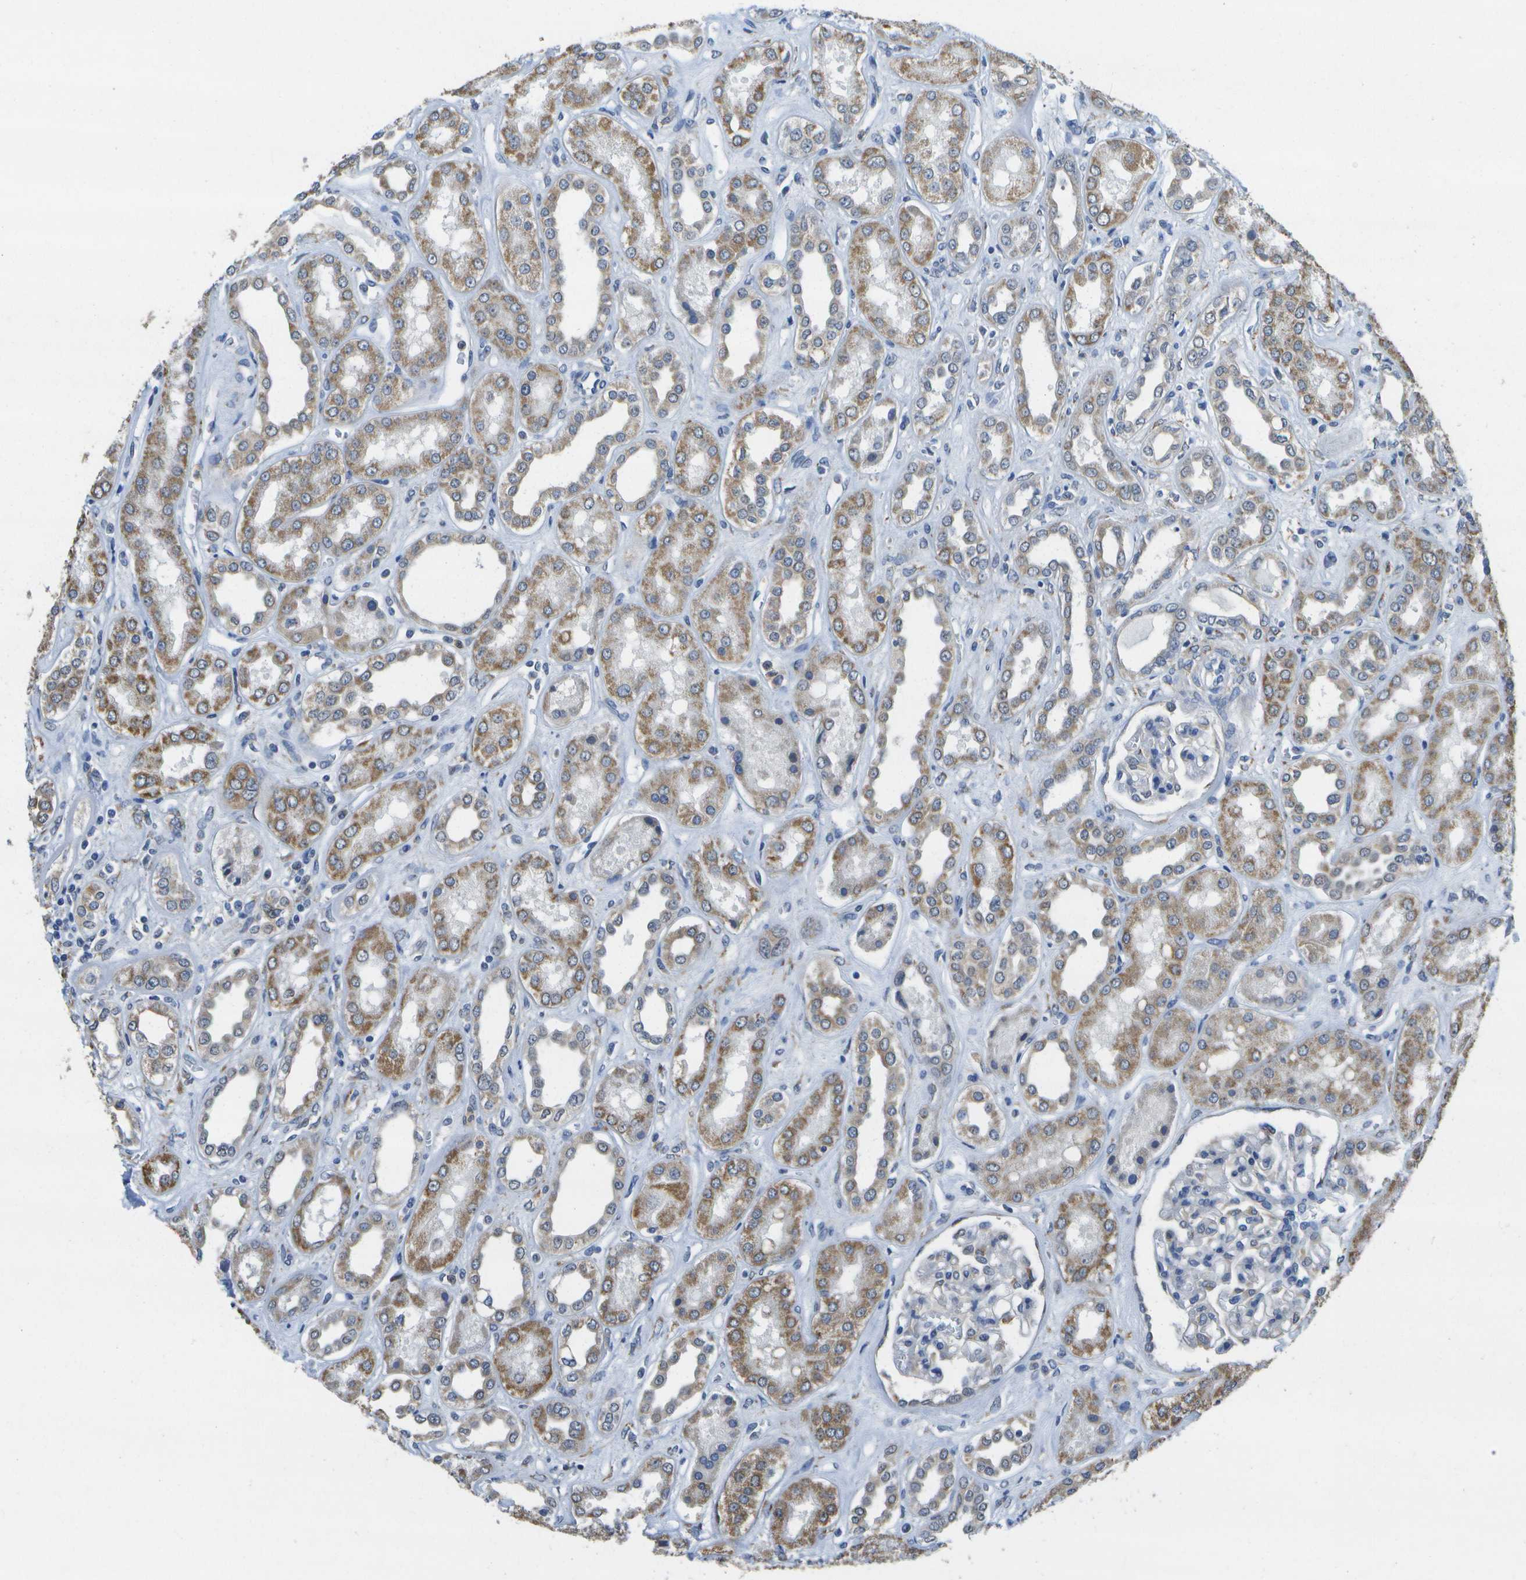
{"staining": {"intensity": "moderate", "quantity": "<25%", "location": "cytoplasmic/membranous"}, "tissue": "kidney", "cell_type": "Cells in glomeruli", "image_type": "normal", "snomed": [{"axis": "morphology", "description": "Normal tissue, NOS"}, {"axis": "topography", "description": "Kidney"}], "caption": "Protein staining exhibits moderate cytoplasmic/membranous expression in approximately <25% of cells in glomeruli in benign kidney.", "gene": "DSE", "patient": {"sex": "male", "age": 59}}